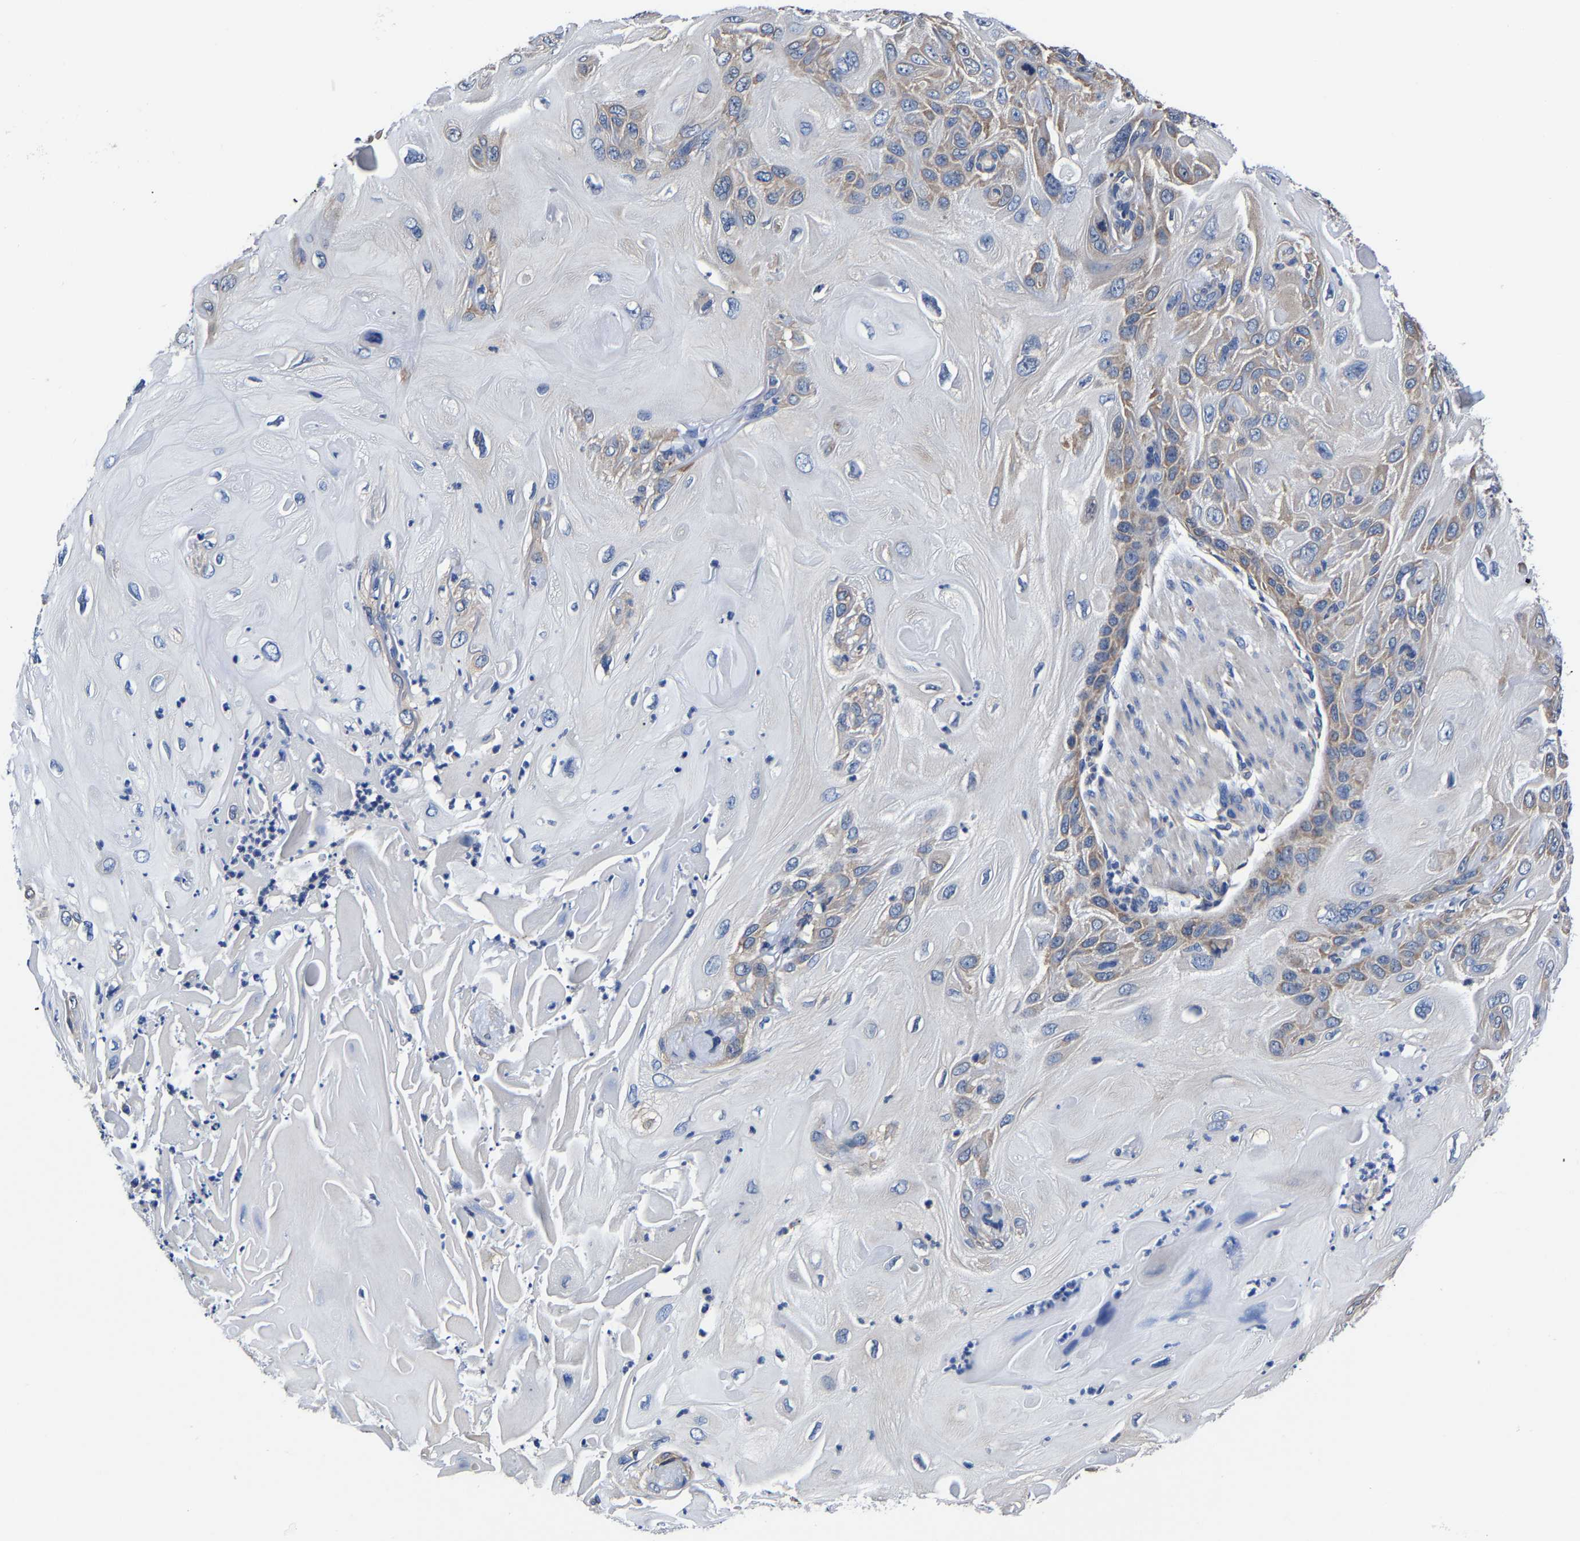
{"staining": {"intensity": "moderate", "quantity": "<25%", "location": "cytoplasmic/membranous"}, "tissue": "skin cancer", "cell_type": "Tumor cells", "image_type": "cancer", "snomed": [{"axis": "morphology", "description": "Squamous cell carcinoma, NOS"}, {"axis": "topography", "description": "Skin"}], "caption": "A brown stain shows moderate cytoplasmic/membranous staining of a protein in skin squamous cell carcinoma tumor cells. Using DAB (3,3'-diaminobenzidine) (brown) and hematoxylin (blue) stains, captured at high magnification using brightfield microscopy.", "gene": "SRPK2", "patient": {"sex": "female", "age": 77}}